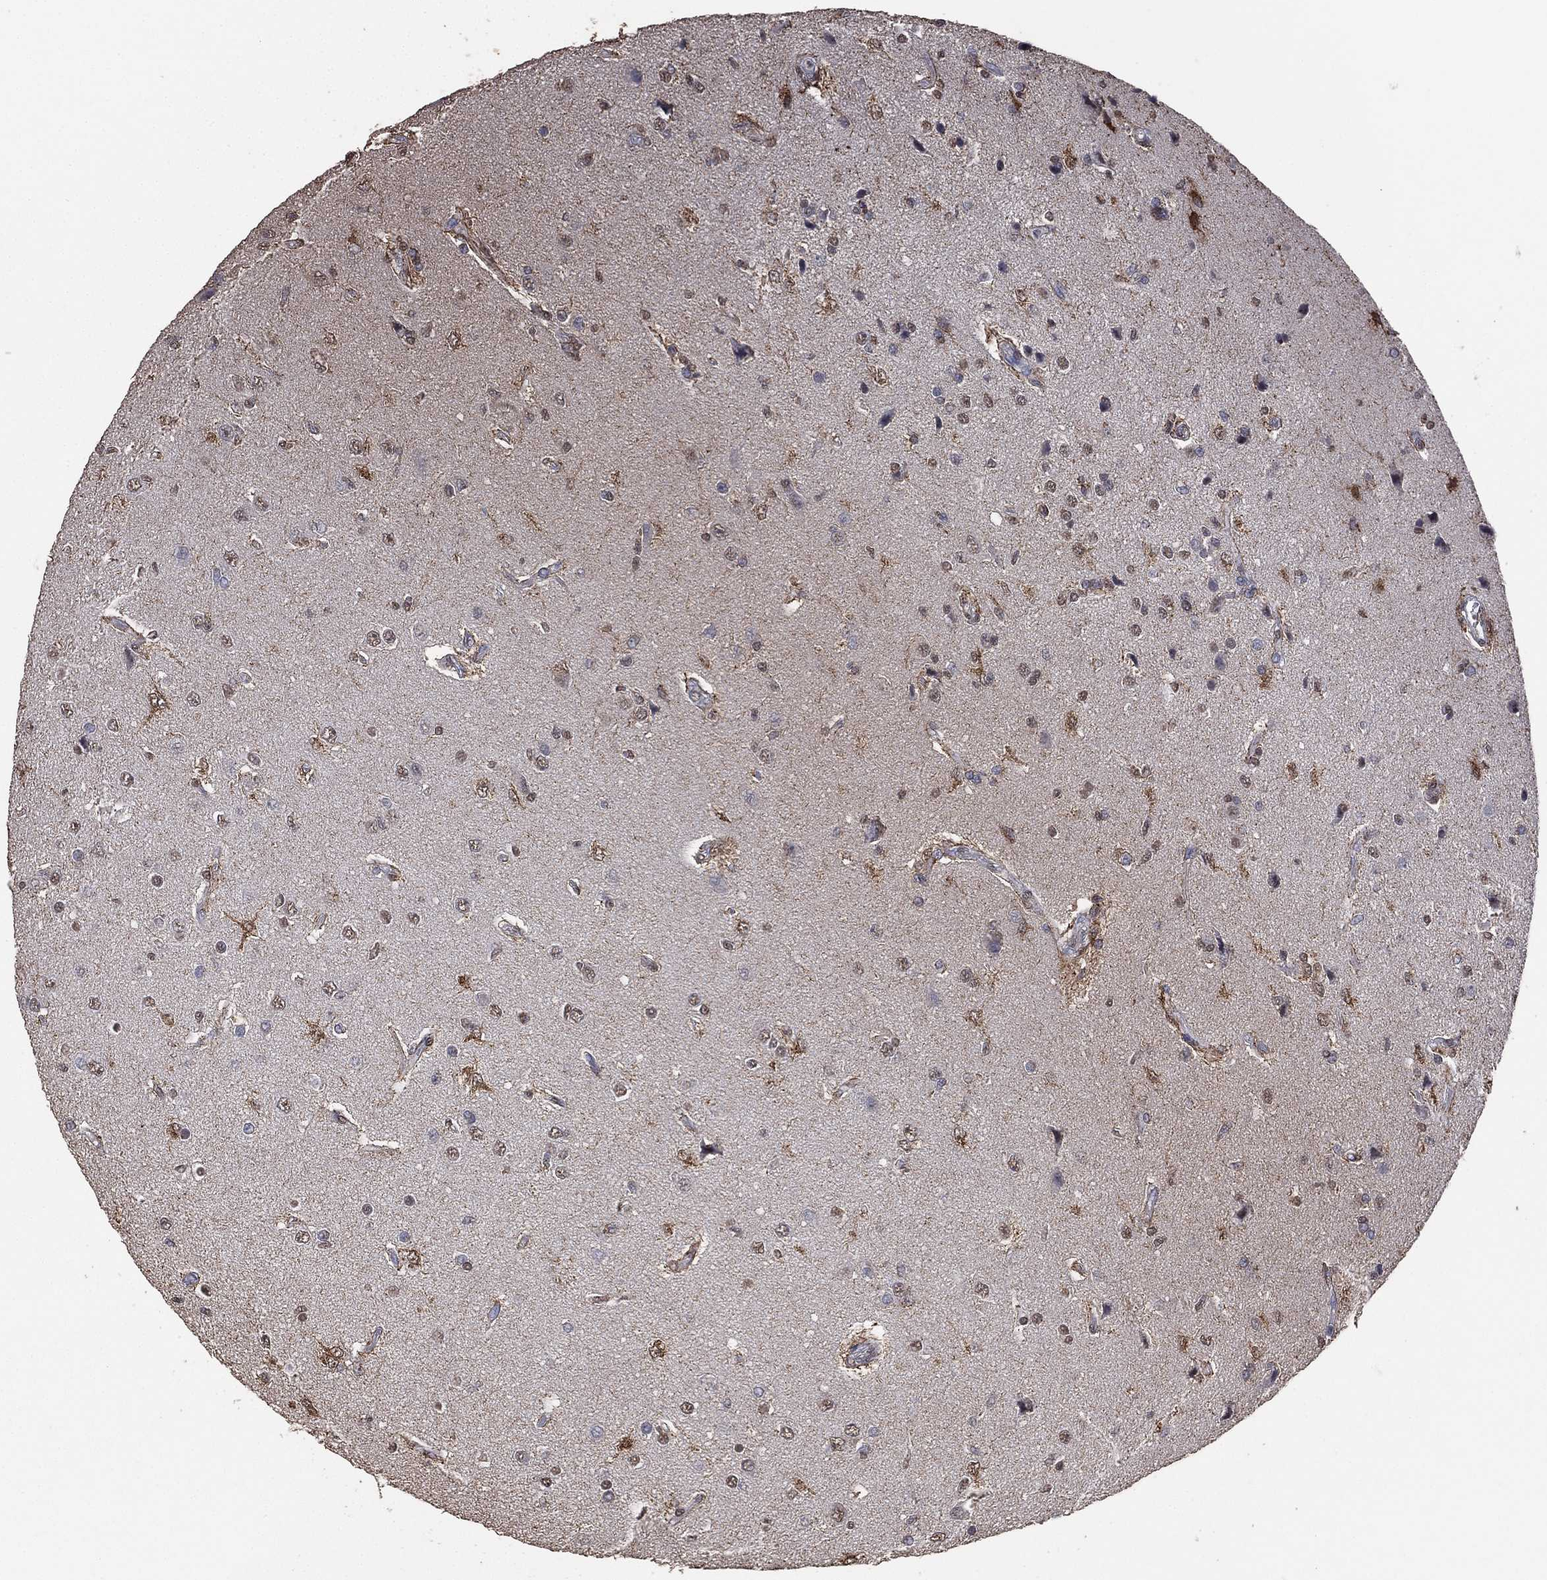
{"staining": {"intensity": "weak", "quantity": "<25%", "location": "nuclear"}, "tissue": "glioma", "cell_type": "Tumor cells", "image_type": "cancer", "snomed": [{"axis": "morphology", "description": "Glioma, malignant, High grade"}, {"axis": "topography", "description": "Brain"}], "caption": "Glioma stained for a protein using IHC displays no positivity tumor cells.", "gene": "ALDH7A1", "patient": {"sex": "male", "age": 56}}